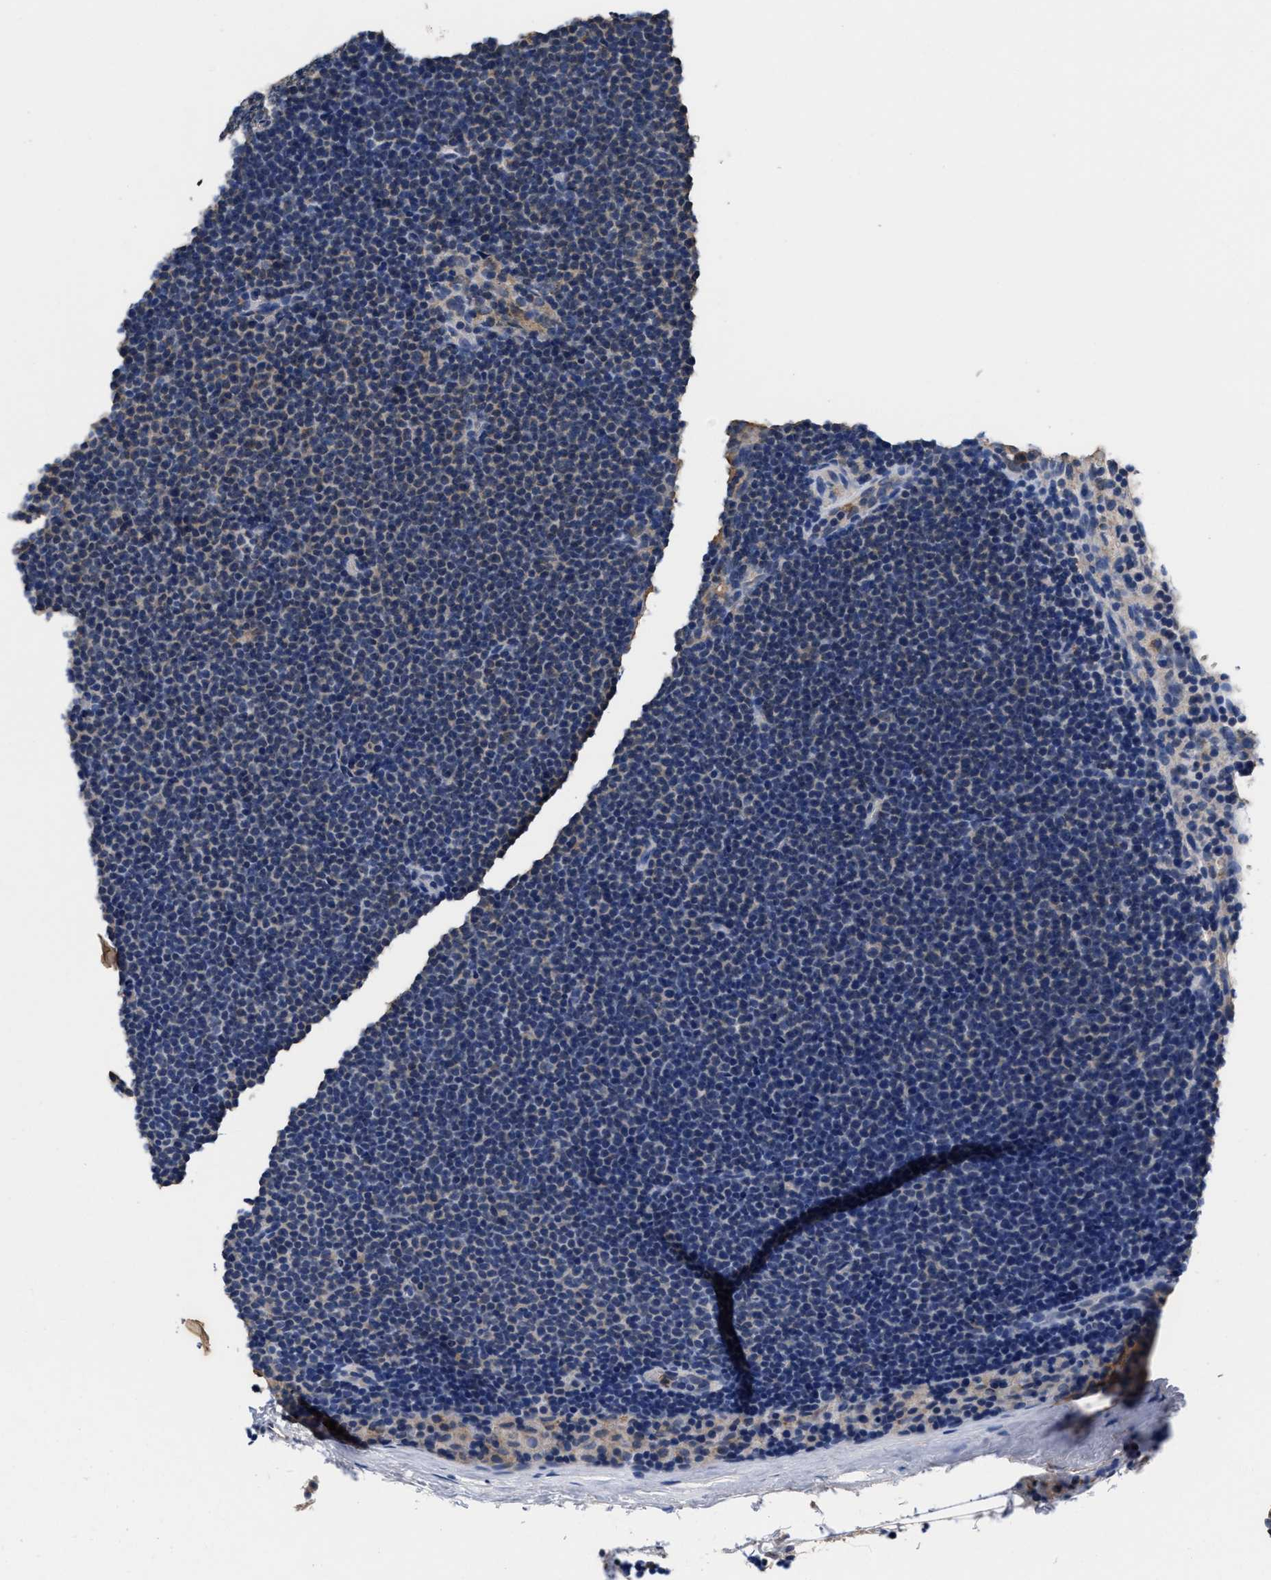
{"staining": {"intensity": "weak", "quantity": "<25%", "location": "cytoplasmic/membranous"}, "tissue": "lymphoma", "cell_type": "Tumor cells", "image_type": "cancer", "snomed": [{"axis": "morphology", "description": "Malignant lymphoma, non-Hodgkin's type, Low grade"}, {"axis": "topography", "description": "Lymph node"}], "caption": "There is no significant staining in tumor cells of malignant lymphoma, non-Hodgkin's type (low-grade). (DAB (3,3'-diaminobenzidine) IHC, high magnification).", "gene": "ACLY", "patient": {"sex": "female", "age": 53}}